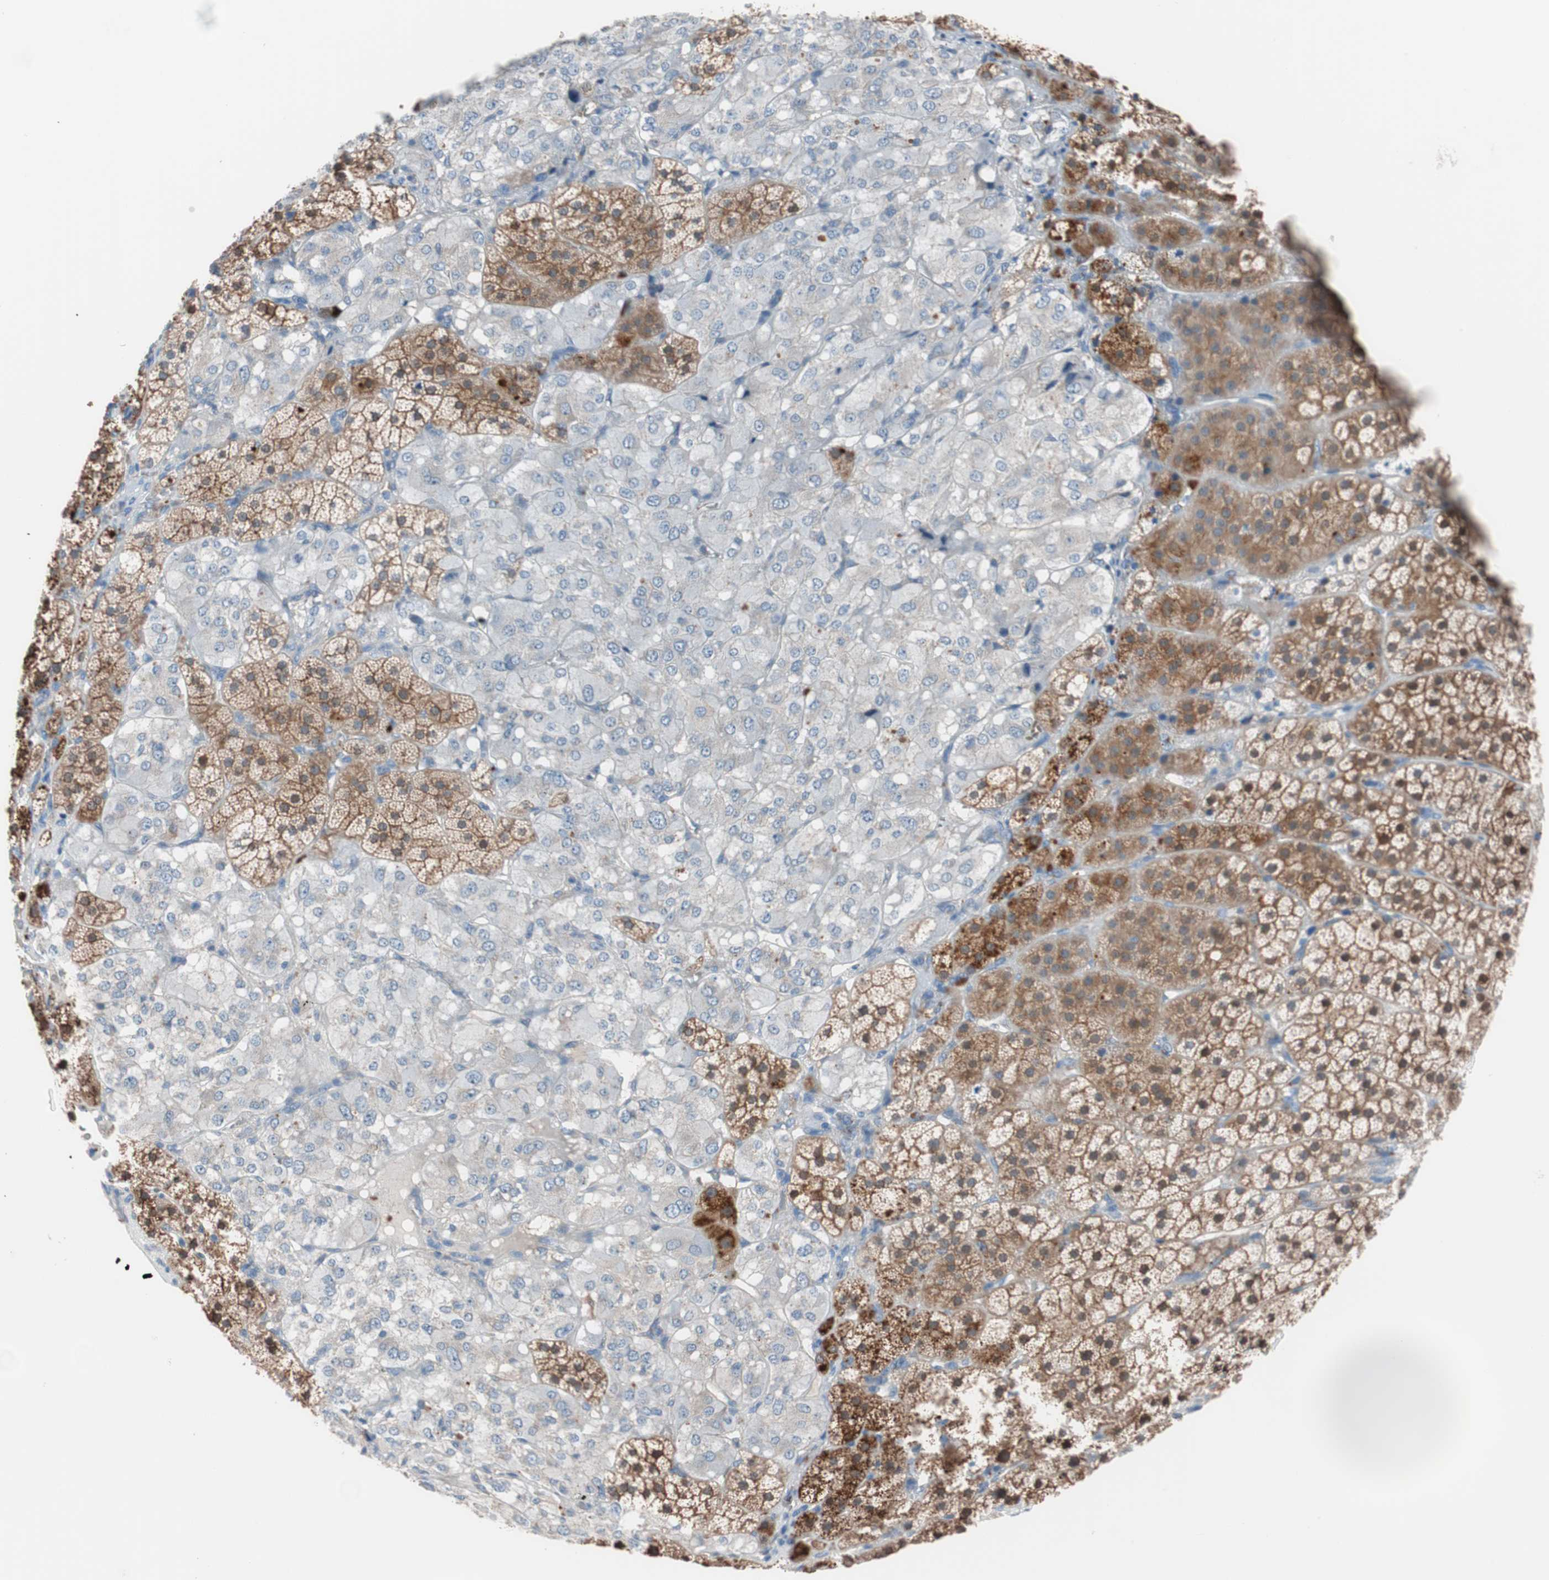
{"staining": {"intensity": "strong", "quantity": ">75%", "location": "cytoplasmic/membranous"}, "tissue": "adrenal gland", "cell_type": "Glandular cells", "image_type": "normal", "snomed": [{"axis": "morphology", "description": "Normal tissue, NOS"}, {"axis": "topography", "description": "Adrenal gland"}], "caption": "Brown immunohistochemical staining in benign human adrenal gland shows strong cytoplasmic/membranous positivity in approximately >75% of glandular cells.", "gene": "CLEC4D", "patient": {"sex": "female", "age": 44}}